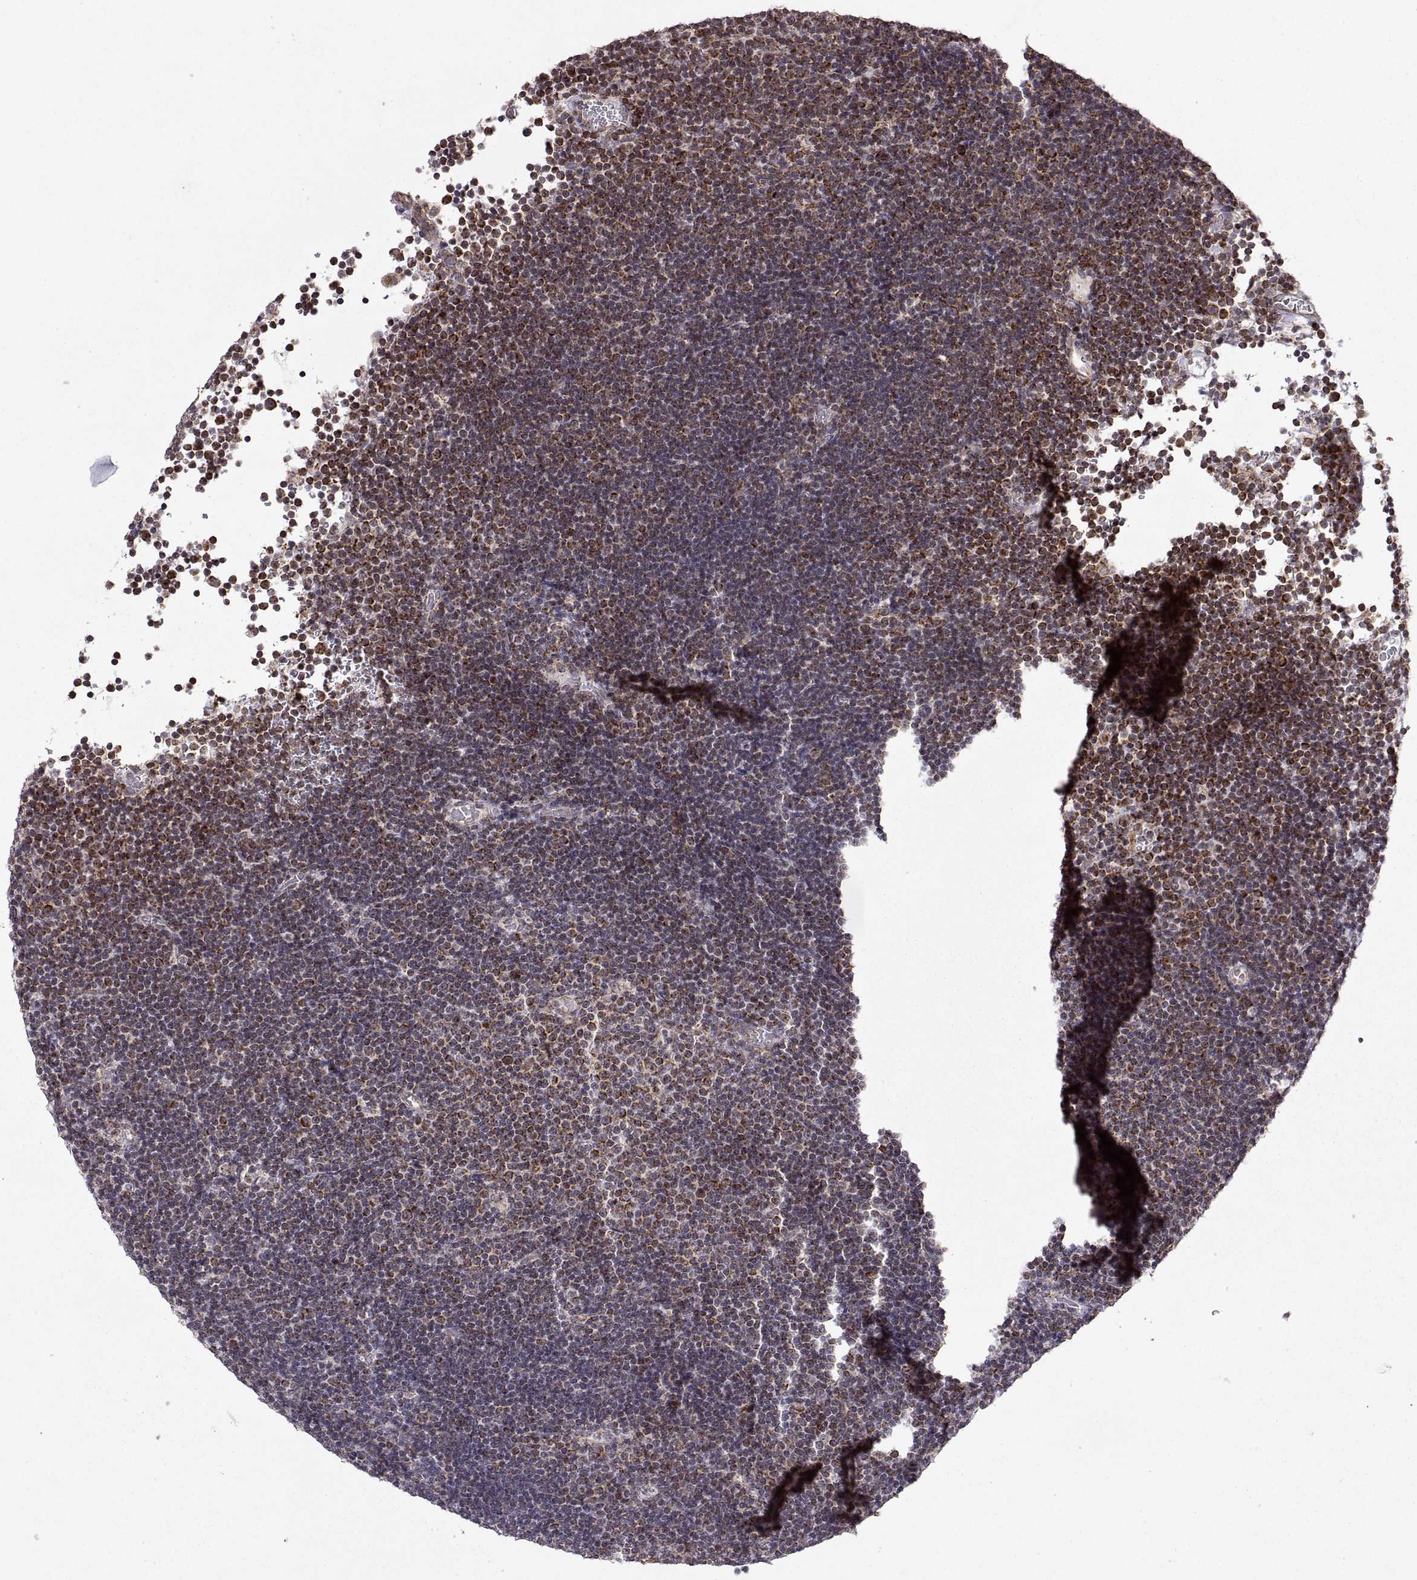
{"staining": {"intensity": "moderate", "quantity": "25%-75%", "location": "cytoplasmic/membranous"}, "tissue": "lymphoma", "cell_type": "Tumor cells", "image_type": "cancer", "snomed": [{"axis": "morphology", "description": "Malignant lymphoma, non-Hodgkin's type, Low grade"}, {"axis": "topography", "description": "Brain"}], "caption": "A brown stain shows moderate cytoplasmic/membranous expression of a protein in lymphoma tumor cells.", "gene": "MANBAL", "patient": {"sex": "female", "age": 66}}